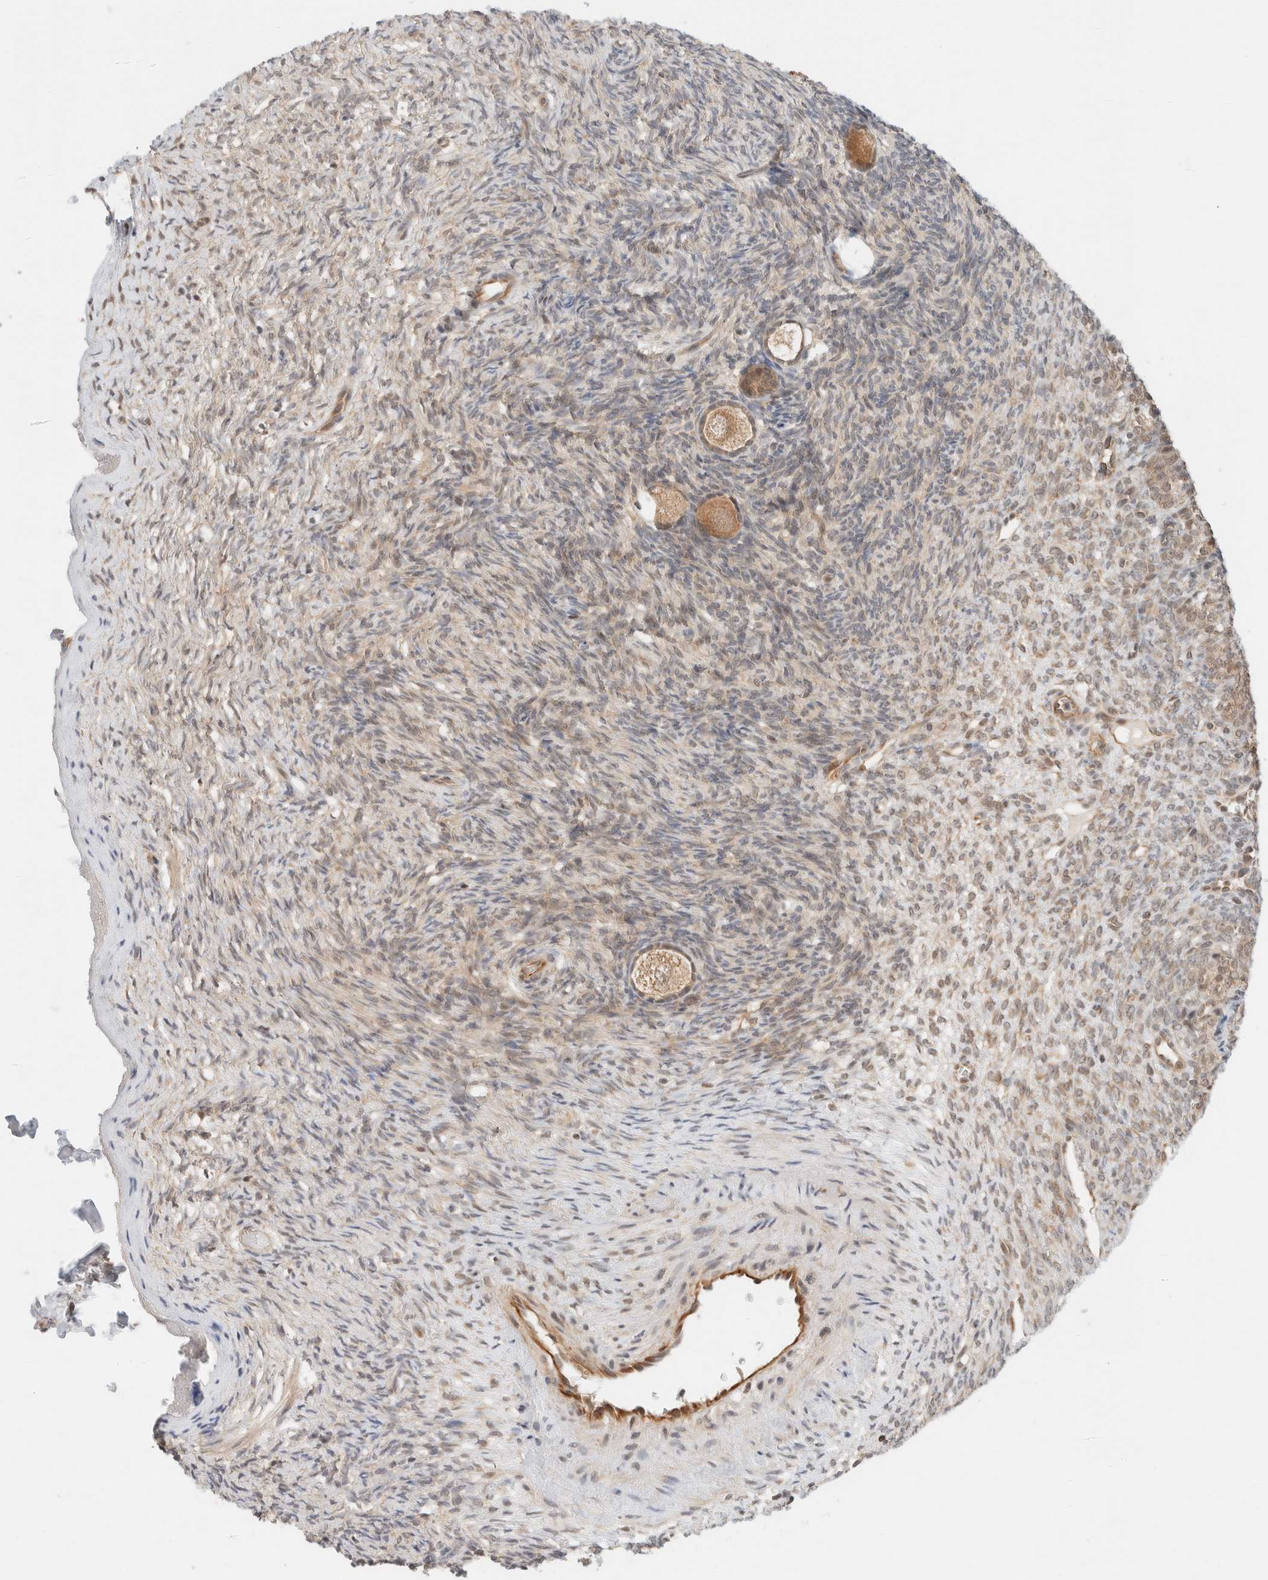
{"staining": {"intensity": "moderate", "quantity": ">75%", "location": "cytoplasmic/membranous"}, "tissue": "ovary", "cell_type": "Follicle cells", "image_type": "normal", "snomed": [{"axis": "morphology", "description": "Normal tissue, NOS"}, {"axis": "topography", "description": "Ovary"}], "caption": "Immunohistochemical staining of normal human ovary displays >75% levels of moderate cytoplasmic/membranous protein expression in approximately >75% of follicle cells.", "gene": "C8orf76", "patient": {"sex": "female", "age": 34}}